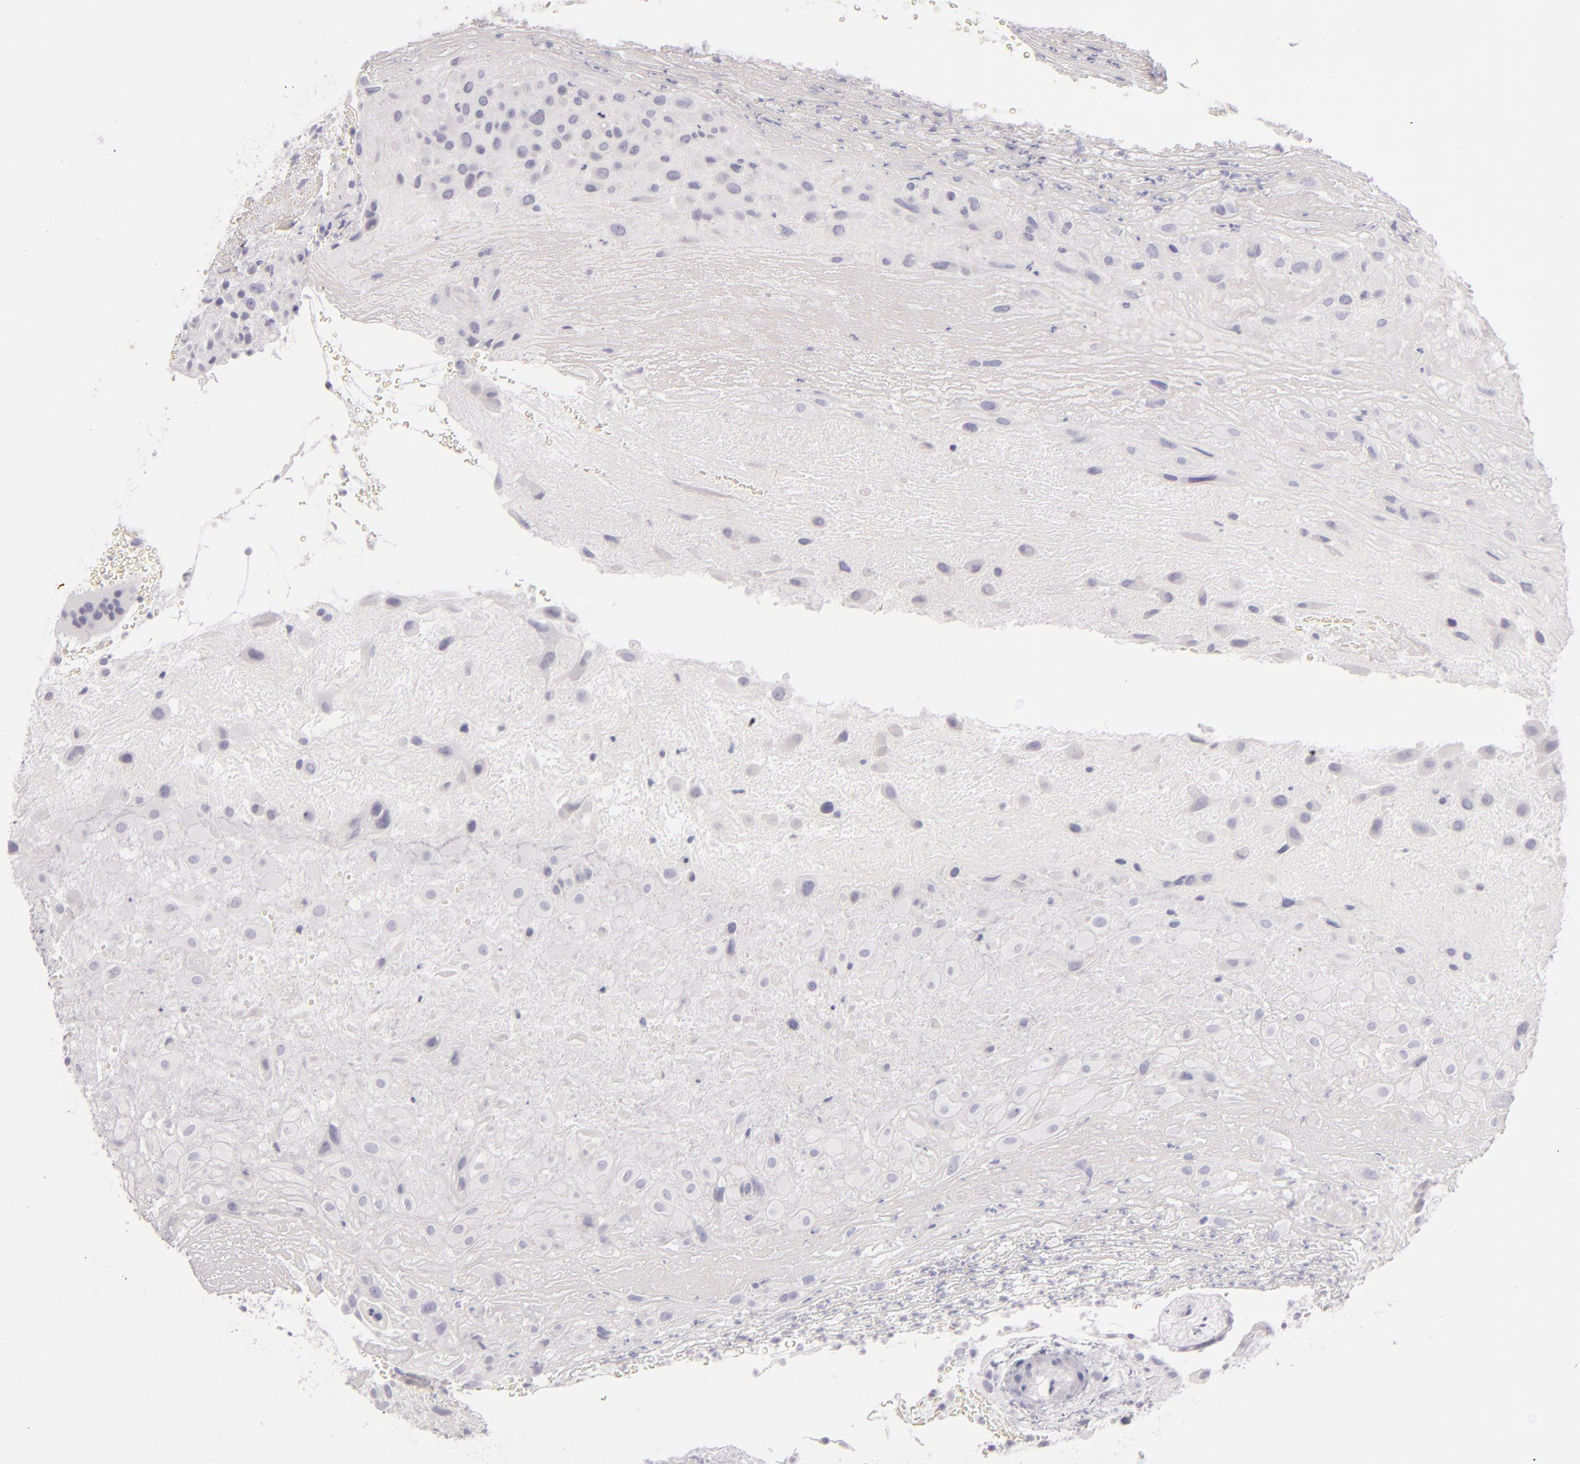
{"staining": {"intensity": "negative", "quantity": "none", "location": "none"}, "tissue": "placenta", "cell_type": "Decidual cells", "image_type": "normal", "snomed": [{"axis": "morphology", "description": "Normal tissue, NOS"}, {"axis": "topography", "description": "Placenta"}], "caption": "This is an IHC image of benign placenta. There is no staining in decidual cells.", "gene": "CD207", "patient": {"sex": "female", "age": 19}}